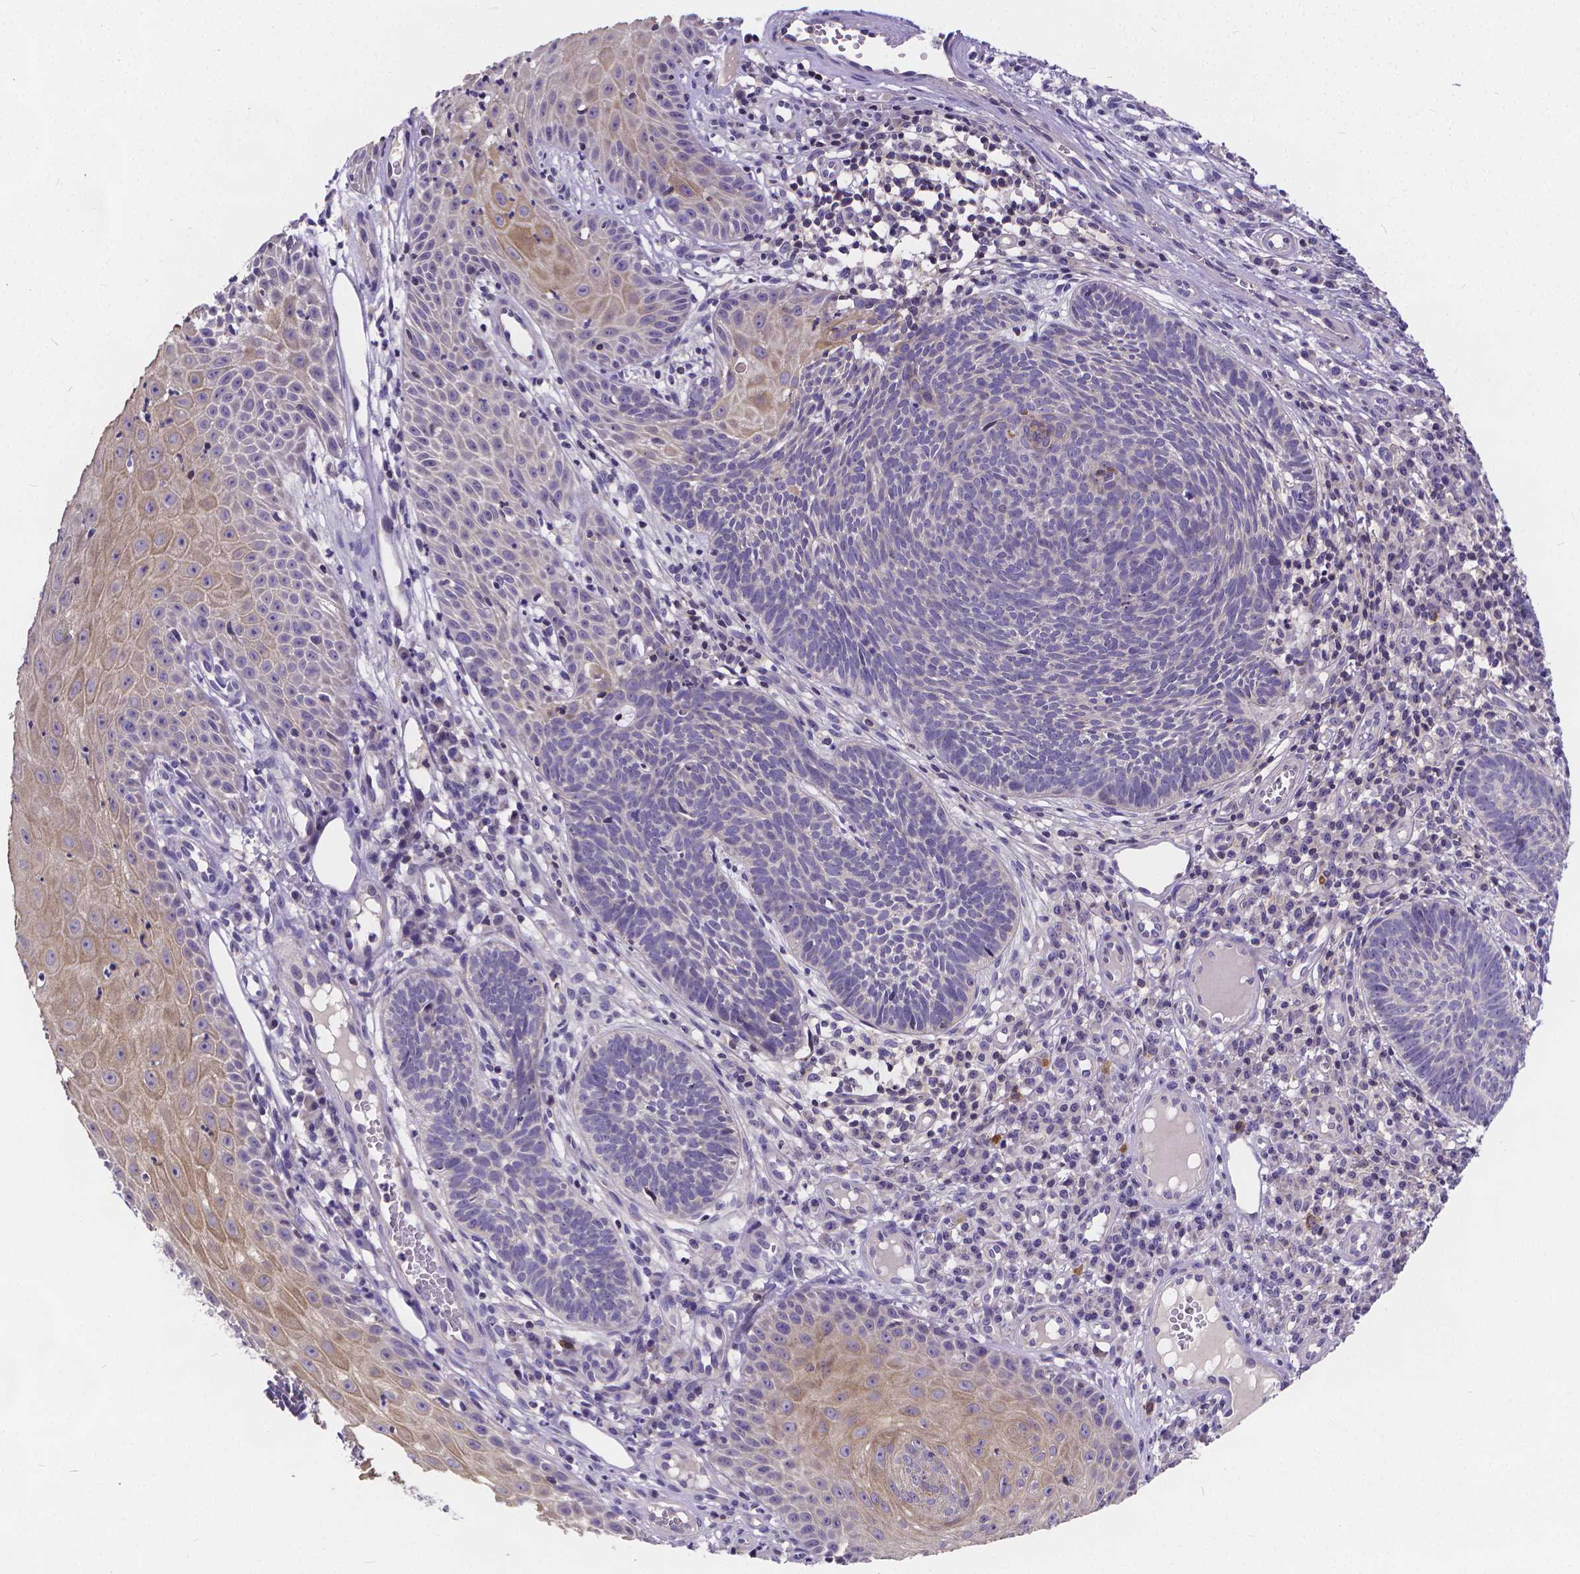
{"staining": {"intensity": "negative", "quantity": "none", "location": "none"}, "tissue": "skin cancer", "cell_type": "Tumor cells", "image_type": "cancer", "snomed": [{"axis": "morphology", "description": "Basal cell carcinoma"}, {"axis": "topography", "description": "Skin"}], "caption": "Tumor cells show no significant expression in skin cancer (basal cell carcinoma).", "gene": "GLRB", "patient": {"sex": "male", "age": 59}}